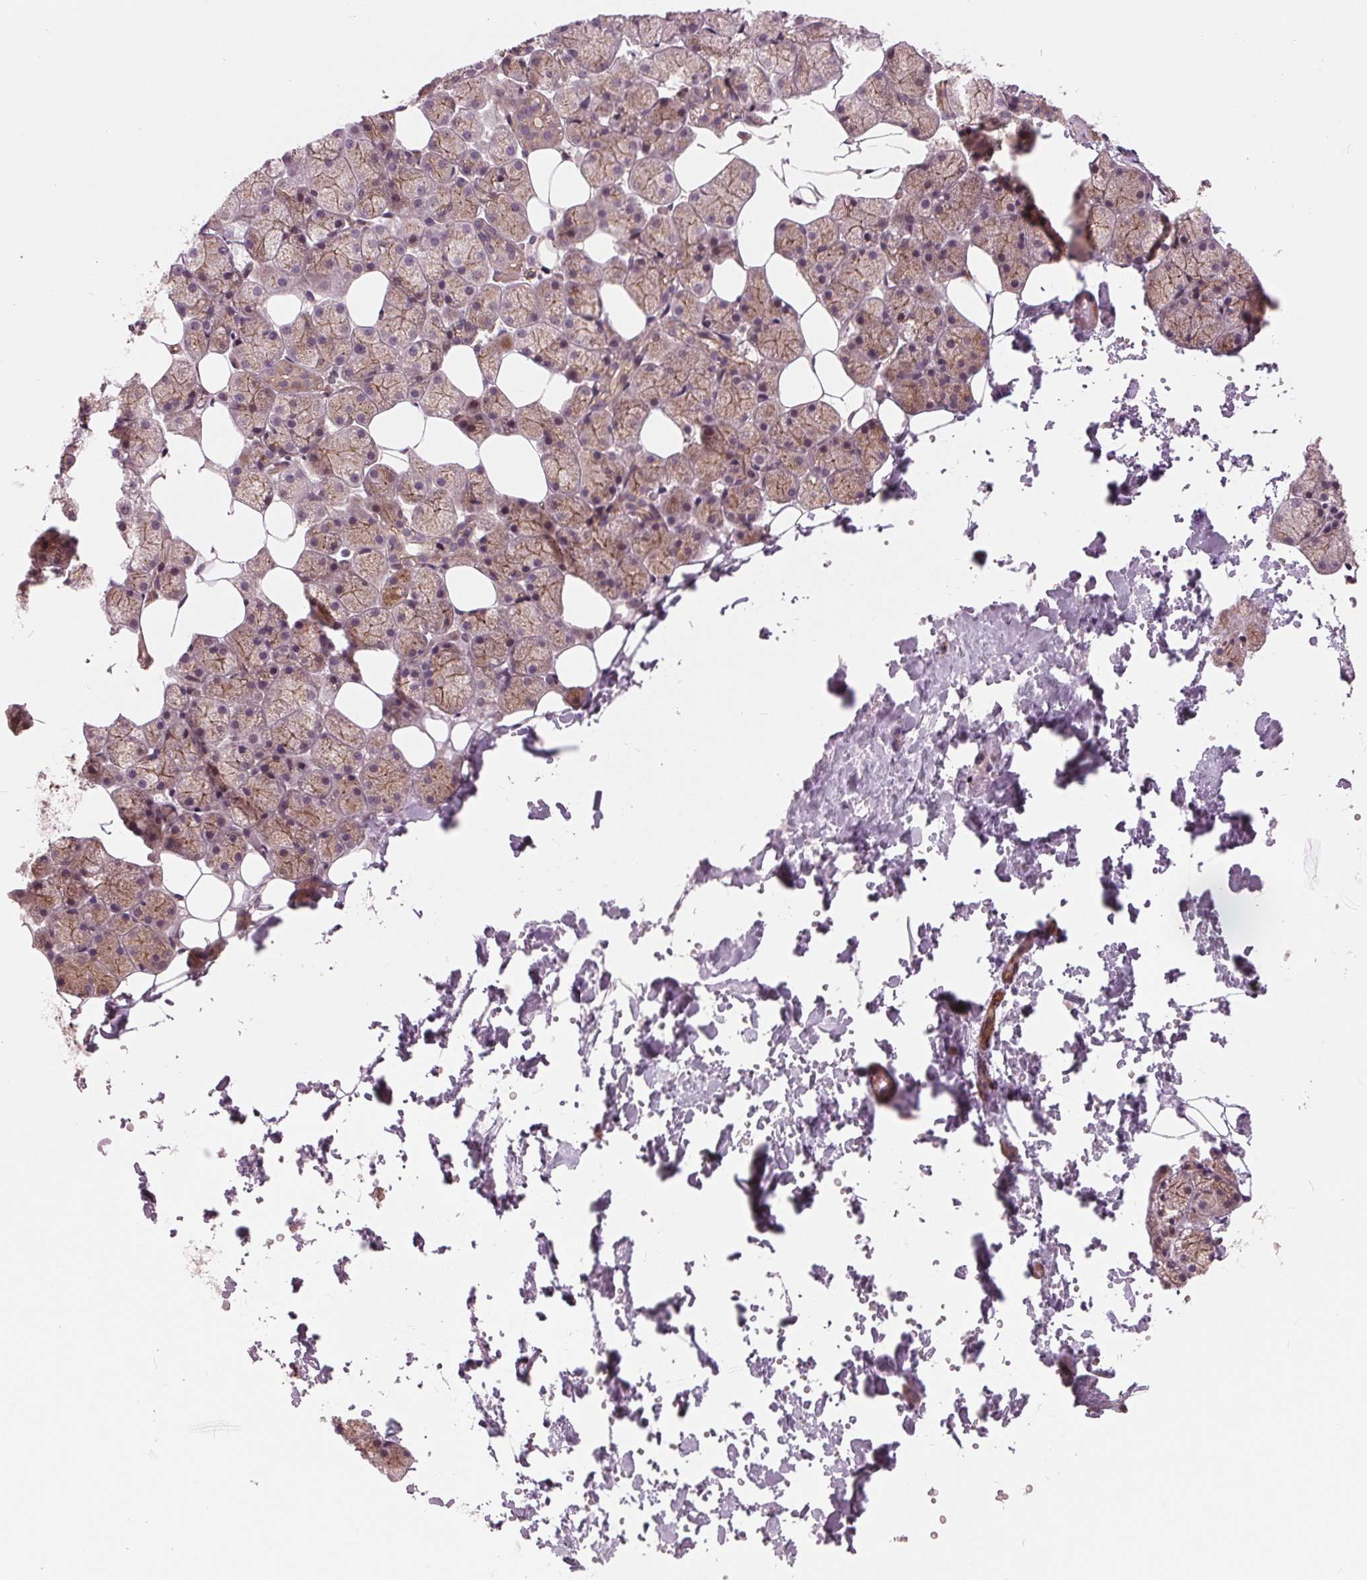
{"staining": {"intensity": "moderate", "quantity": "<25%", "location": "cytoplasmic/membranous,nuclear"}, "tissue": "salivary gland", "cell_type": "Glandular cells", "image_type": "normal", "snomed": [{"axis": "morphology", "description": "Normal tissue, NOS"}, {"axis": "topography", "description": "Salivary gland"}], "caption": "Salivary gland was stained to show a protein in brown. There is low levels of moderate cytoplasmic/membranous,nuclear expression in about <25% of glandular cells. (Stains: DAB (3,3'-diaminobenzidine) in brown, nuclei in blue, Microscopy: brightfield microscopy at high magnification).", "gene": "TXNIP", "patient": {"sex": "male", "age": 38}}